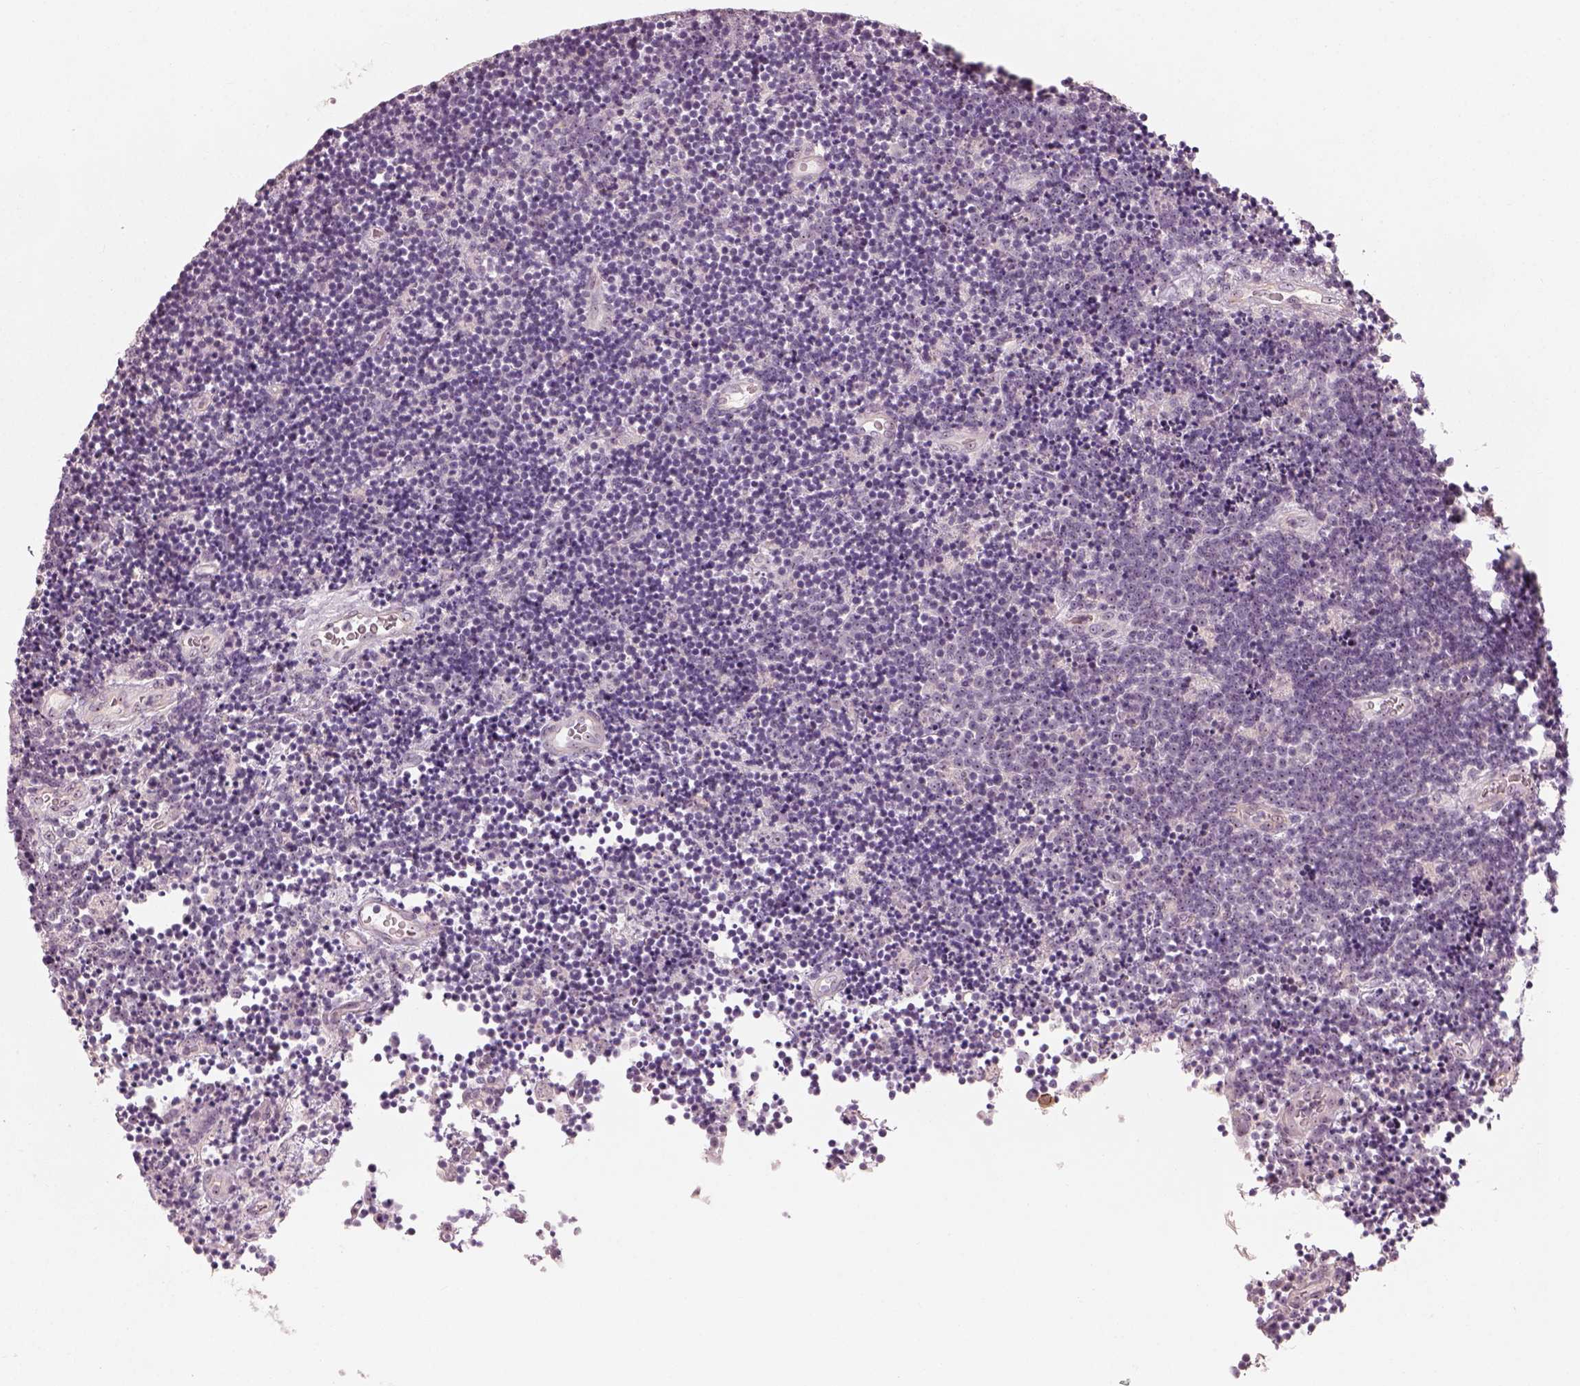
{"staining": {"intensity": "negative", "quantity": "none", "location": "none"}, "tissue": "lymphoma", "cell_type": "Tumor cells", "image_type": "cancer", "snomed": [{"axis": "morphology", "description": "Malignant lymphoma, non-Hodgkin's type, Low grade"}, {"axis": "topography", "description": "Brain"}], "caption": "The histopathology image demonstrates no significant positivity in tumor cells of low-grade malignant lymphoma, non-Hodgkin's type.", "gene": "CDS1", "patient": {"sex": "female", "age": 66}}